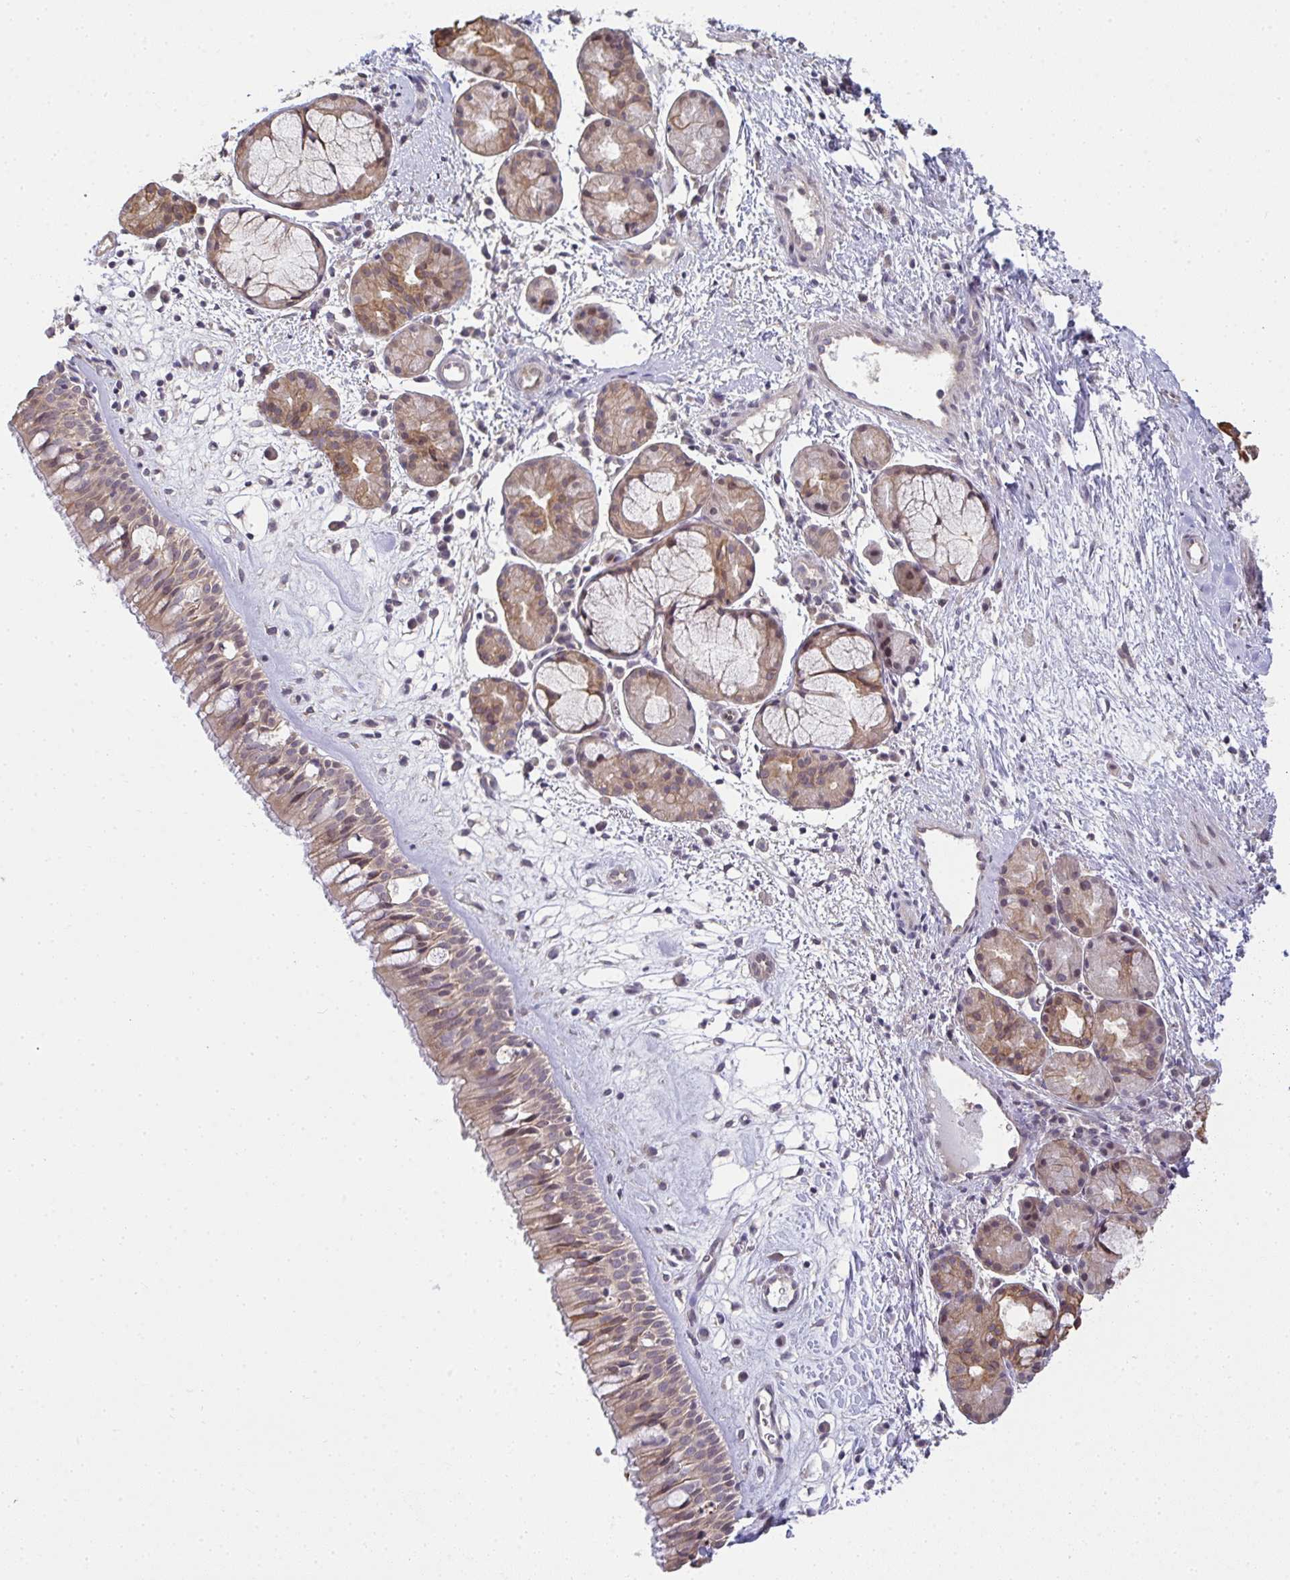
{"staining": {"intensity": "weak", "quantity": ">75%", "location": "cytoplasmic/membranous"}, "tissue": "nasopharynx", "cell_type": "Respiratory epithelial cells", "image_type": "normal", "snomed": [{"axis": "morphology", "description": "Normal tissue, NOS"}, {"axis": "topography", "description": "Nasopharynx"}], "caption": "Nasopharynx stained with immunohistochemistry (IHC) displays weak cytoplasmic/membranous staining in about >75% of respiratory epithelial cells.", "gene": "EEF1AKMT1", "patient": {"sex": "male", "age": 65}}